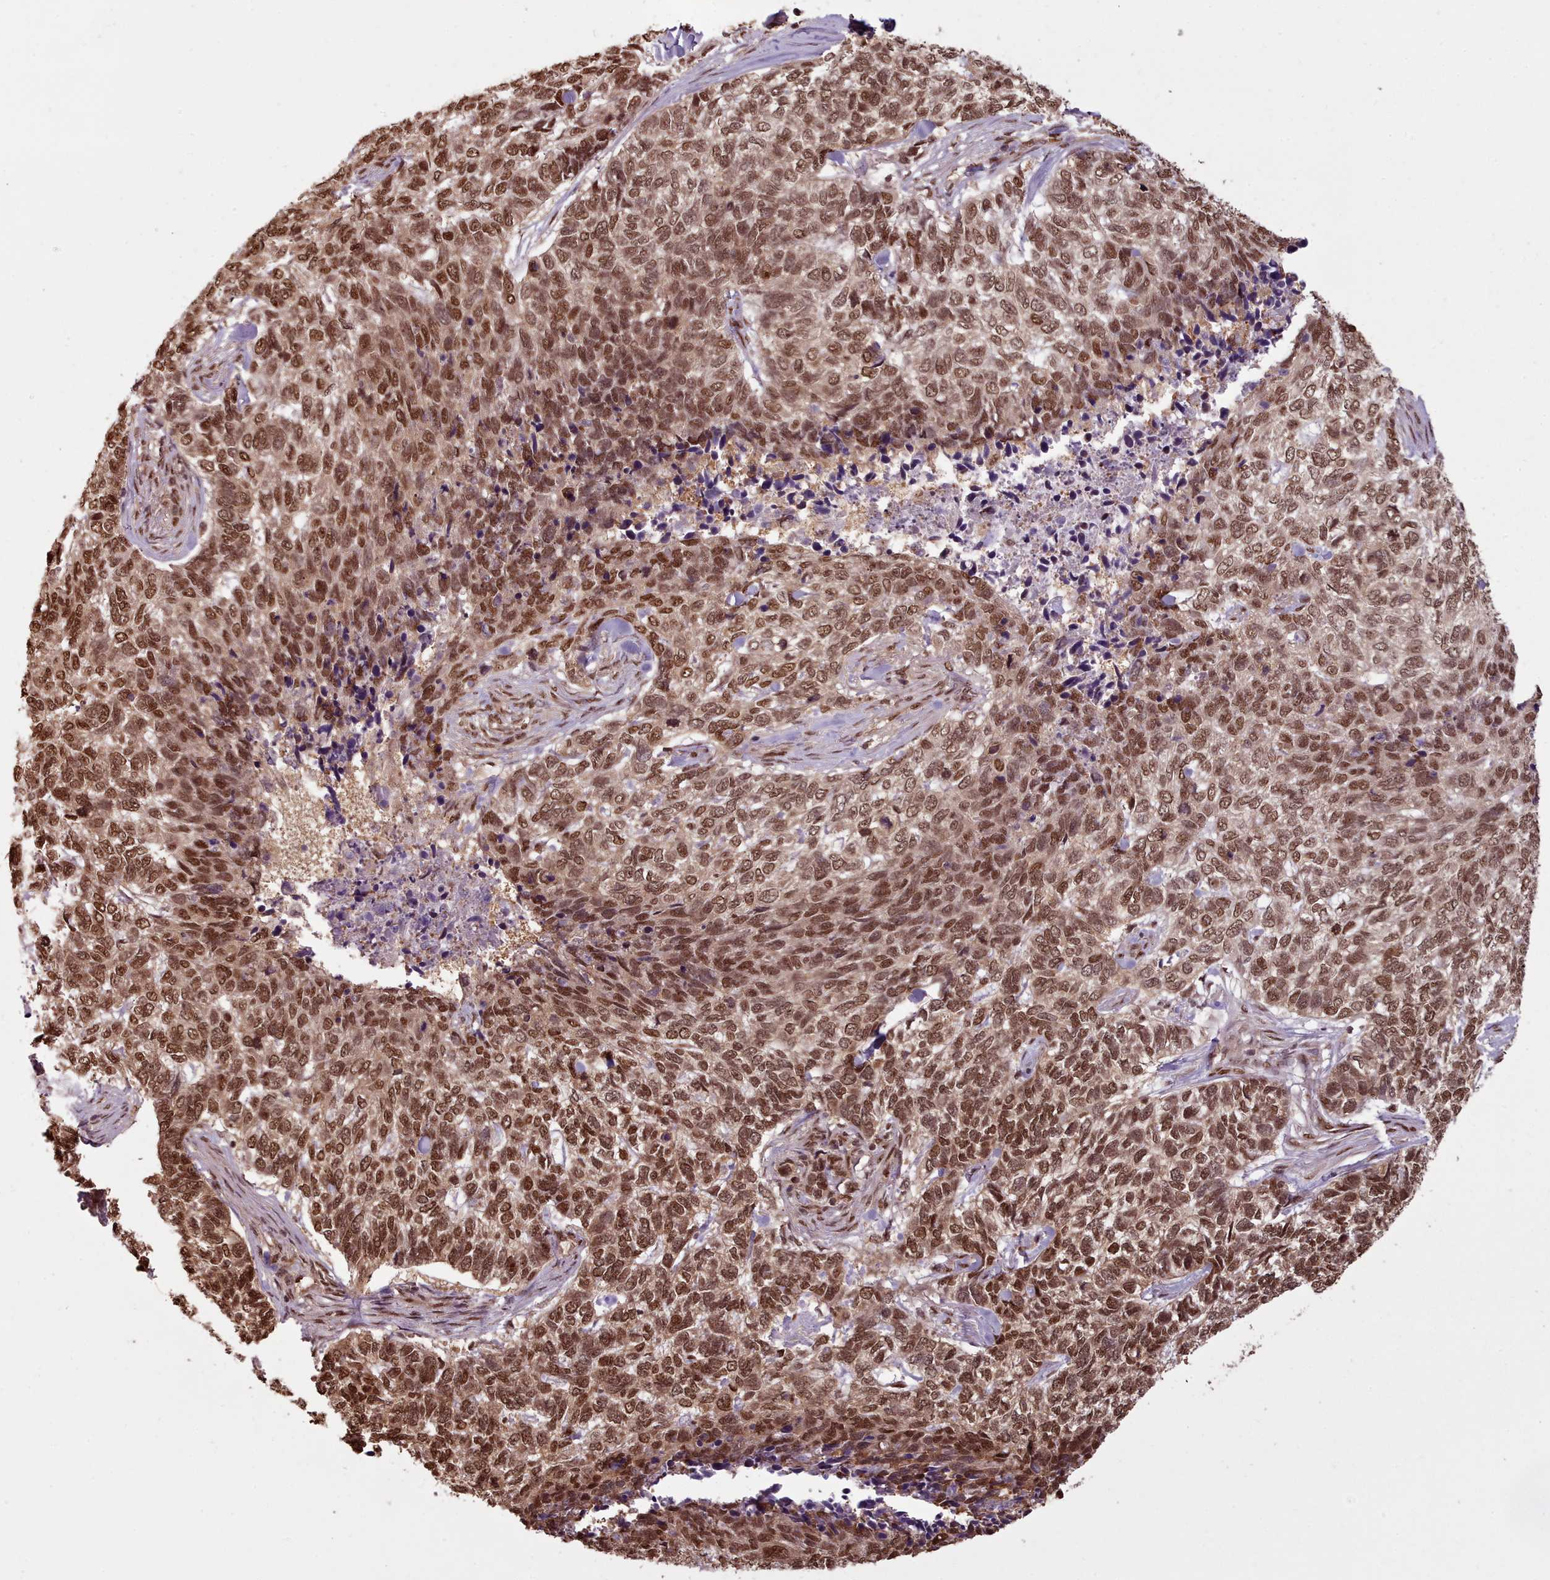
{"staining": {"intensity": "moderate", "quantity": ">75%", "location": "nuclear"}, "tissue": "skin cancer", "cell_type": "Tumor cells", "image_type": "cancer", "snomed": [{"axis": "morphology", "description": "Basal cell carcinoma"}, {"axis": "topography", "description": "Skin"}], "caption": "Skin cancer (basal cell carcinoma) stained for a protein displays moderate nuclear positivity in tumor cells.", "gene": "RPS27A", "patient": {"sex": "female", "age": 65}}